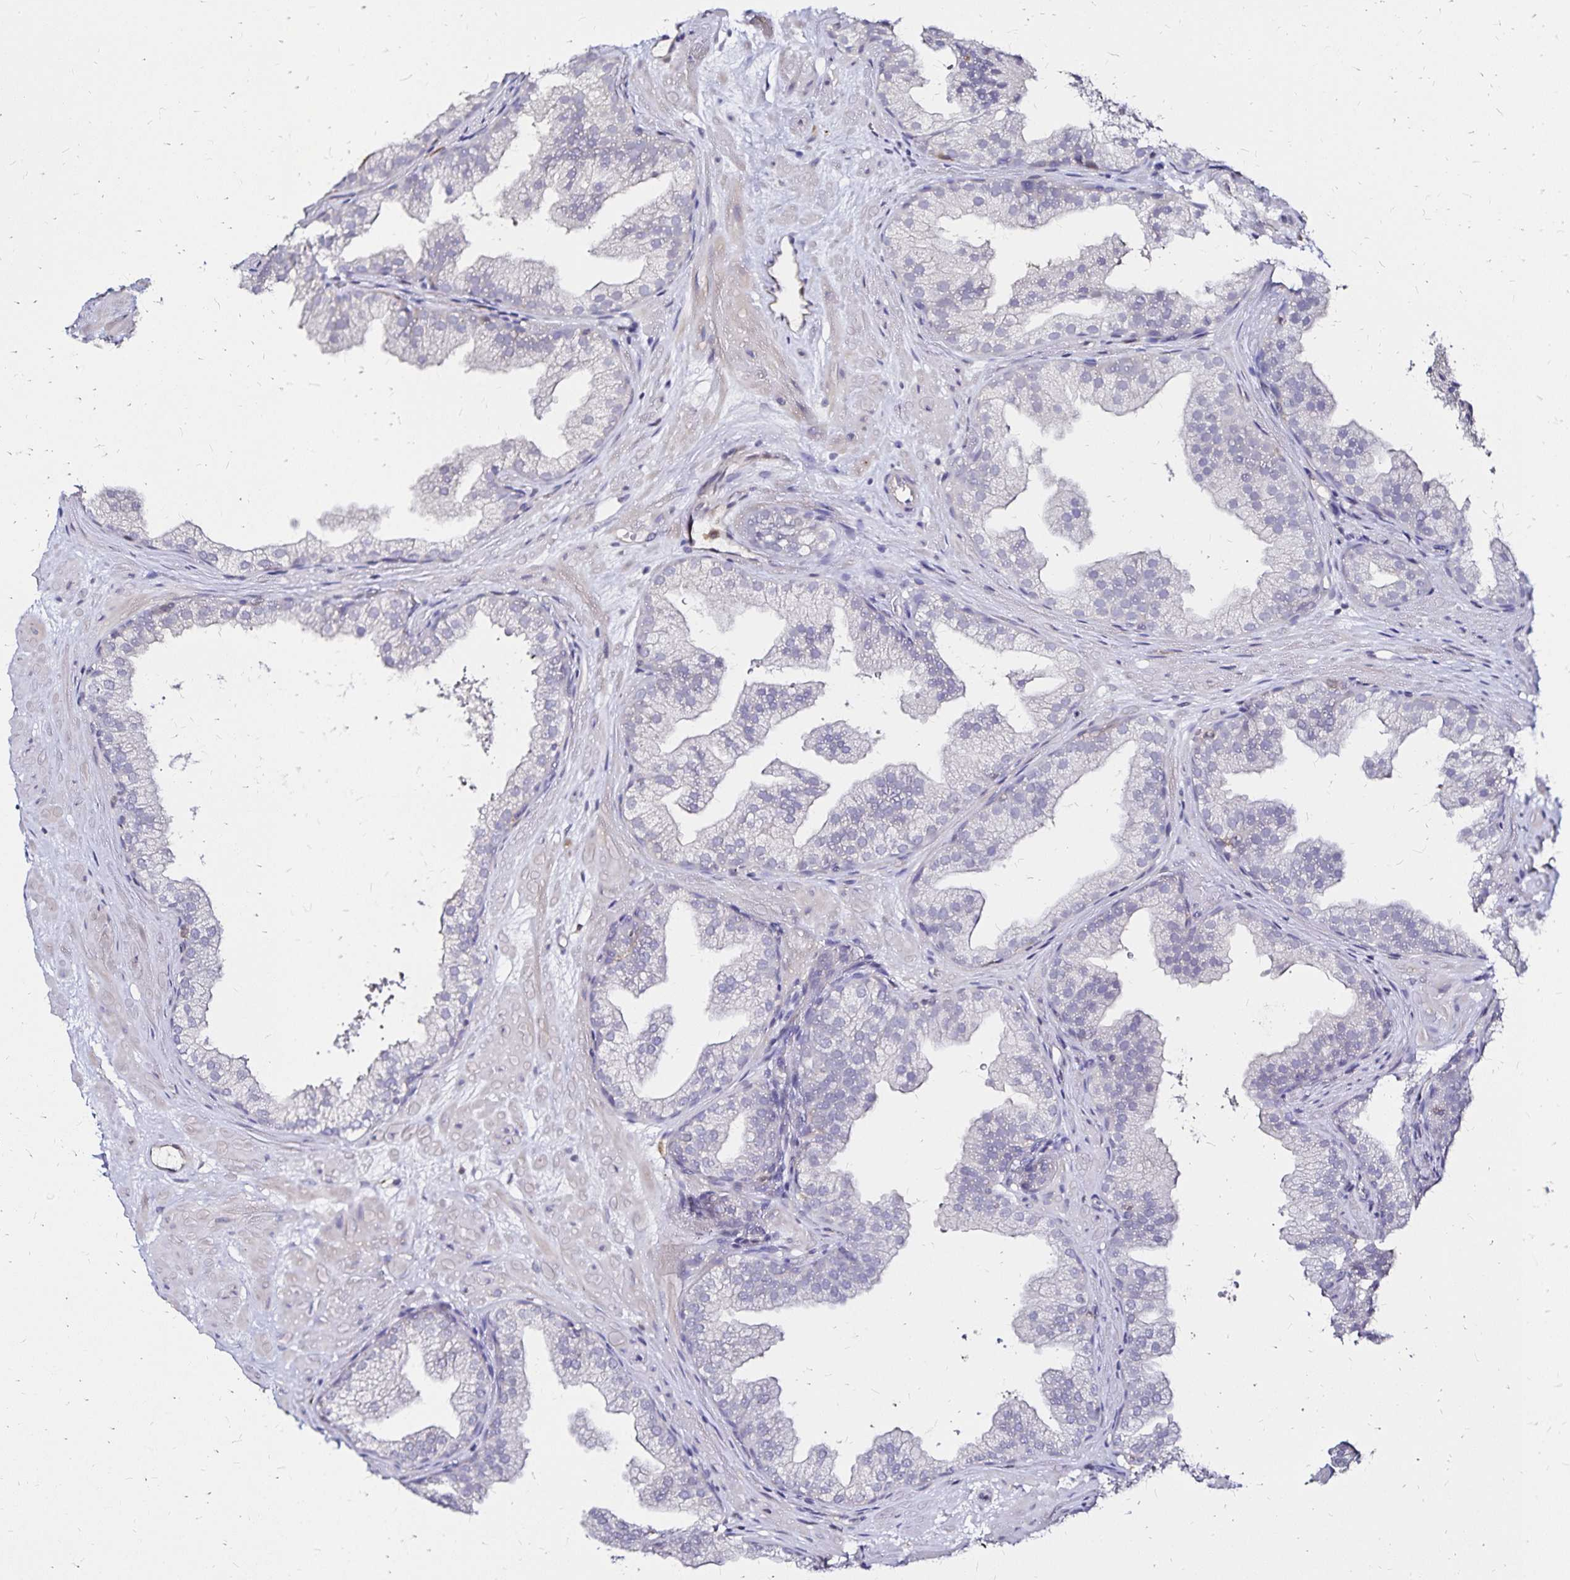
{"staining": {"intensity": "negative", "quantity": "none", "location": "none"}, "tissue": "prostate", "cell_type": "Glandular cells", "image_type": "normal", "snomed": [{"axis": "morphology", "description": "Normal tissue, NOS"}, {"axis": "topography", "description": "Prostate"}], "caption": "Micrograph shows no protein staining in glandular cells of unremarkable prostate. (Stains: DAB (3,3'-diaminobenzidine) IHC with hematoxylin counter stain, Microscopy: brightfield microscopy at high magnification).", "gene": "SLC5A1", "patient": {"sex": "male", "age": 37}}